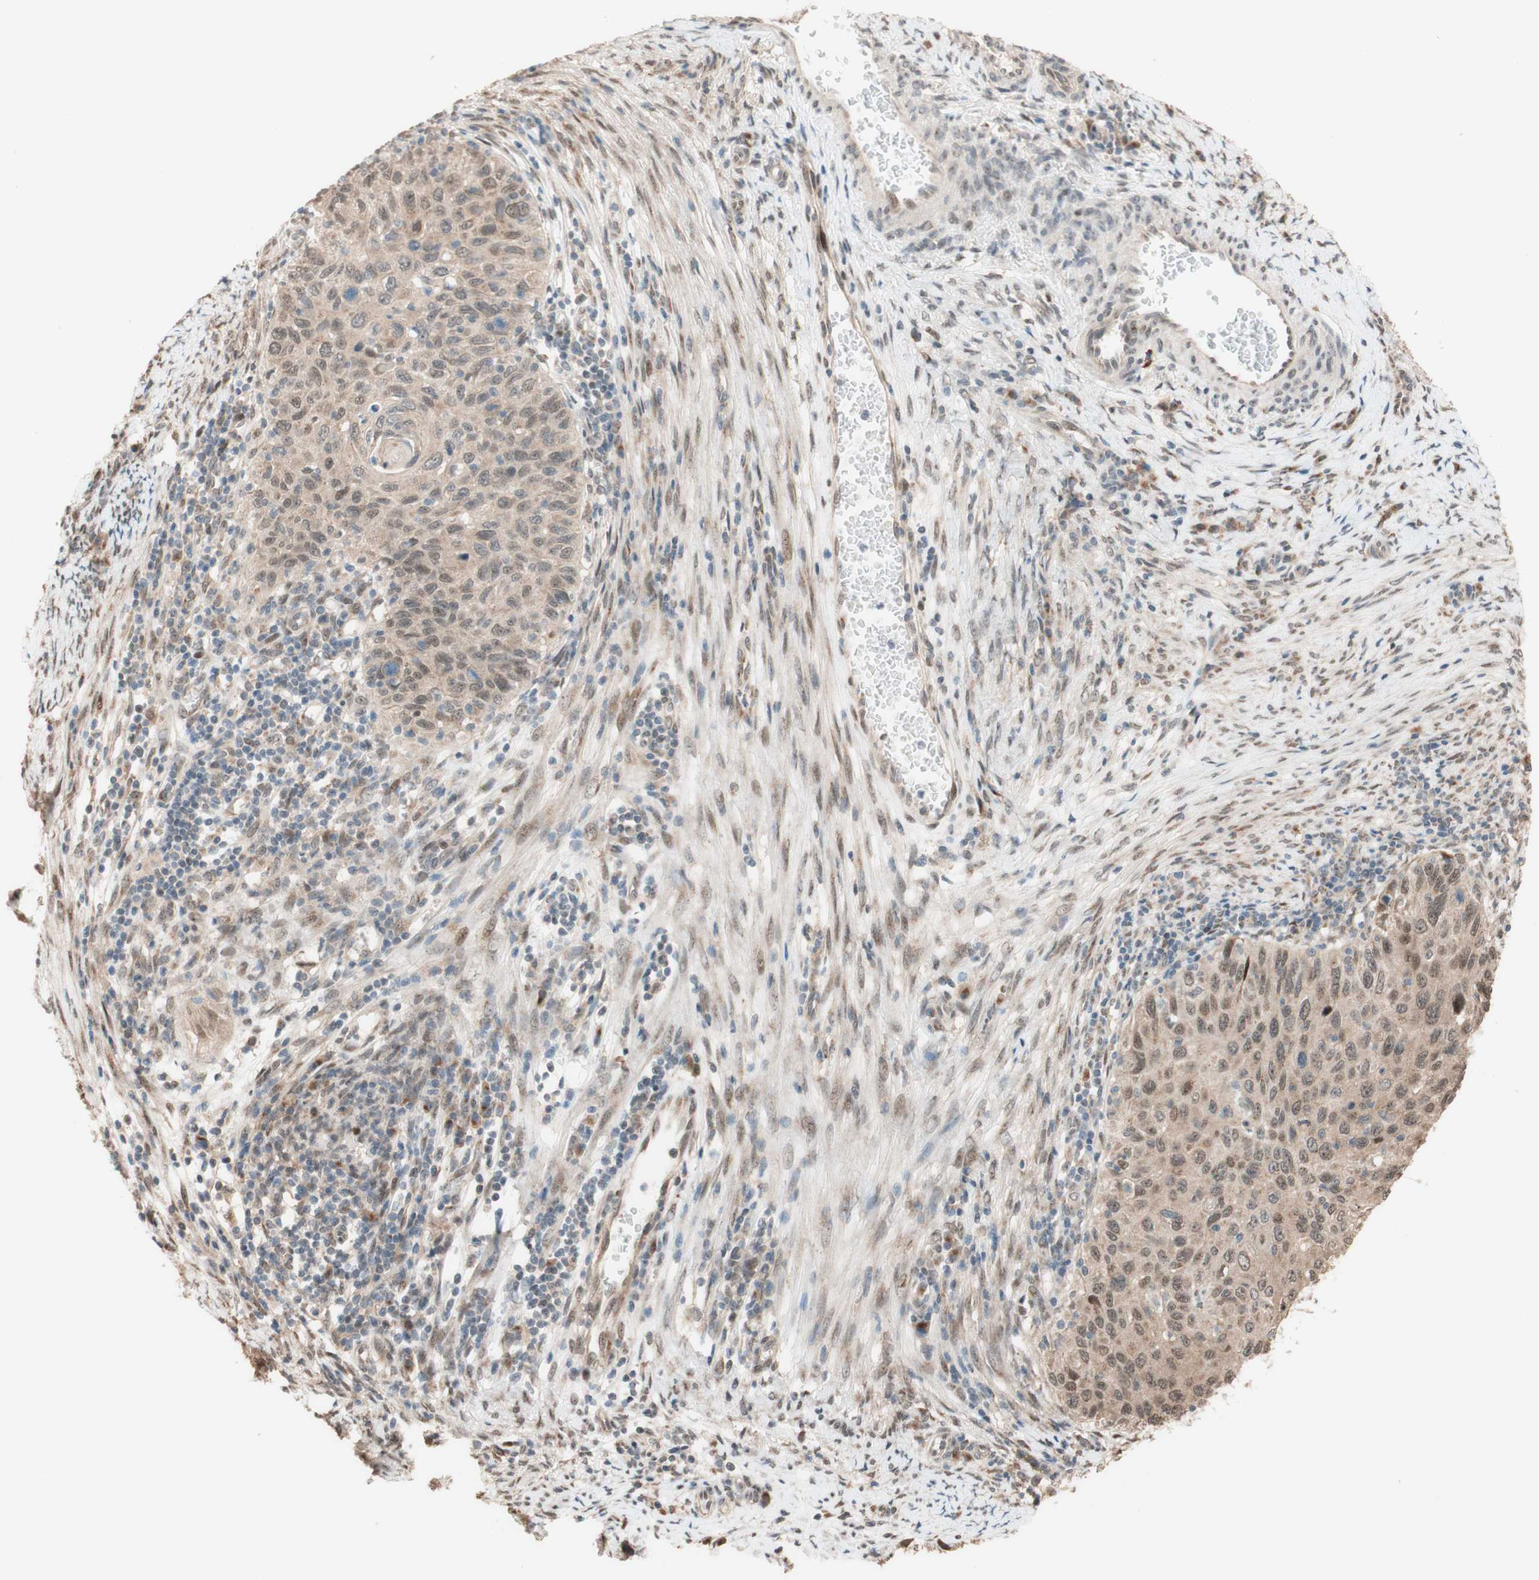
{"staining": {"intensity": "weak", "quantity": ">75%", "location": "cytoplasmic/membranous"}, "tissue": "cervical cancer", "cell_type": "Tumor cells", "image_type": "cancer", "snomed": [{"axis": "morphology", "description": "Squamous cell carcinoma, NOS"}, {"axis": "topography", "description": "Cervix"}], "caption": "DAB immunohistochemical staining of human cervical cancer (squamous cell carcinoma) shows weak cytoplasmic/membranous protein positivity in approximately >75% of tumor cells. (Stains: DAB in brown, nuclei in blue, Microscopy: brightfield microscopy at high magnification).", "gene": "CCNC", "patient": {"sex": "female", "age": 70}}